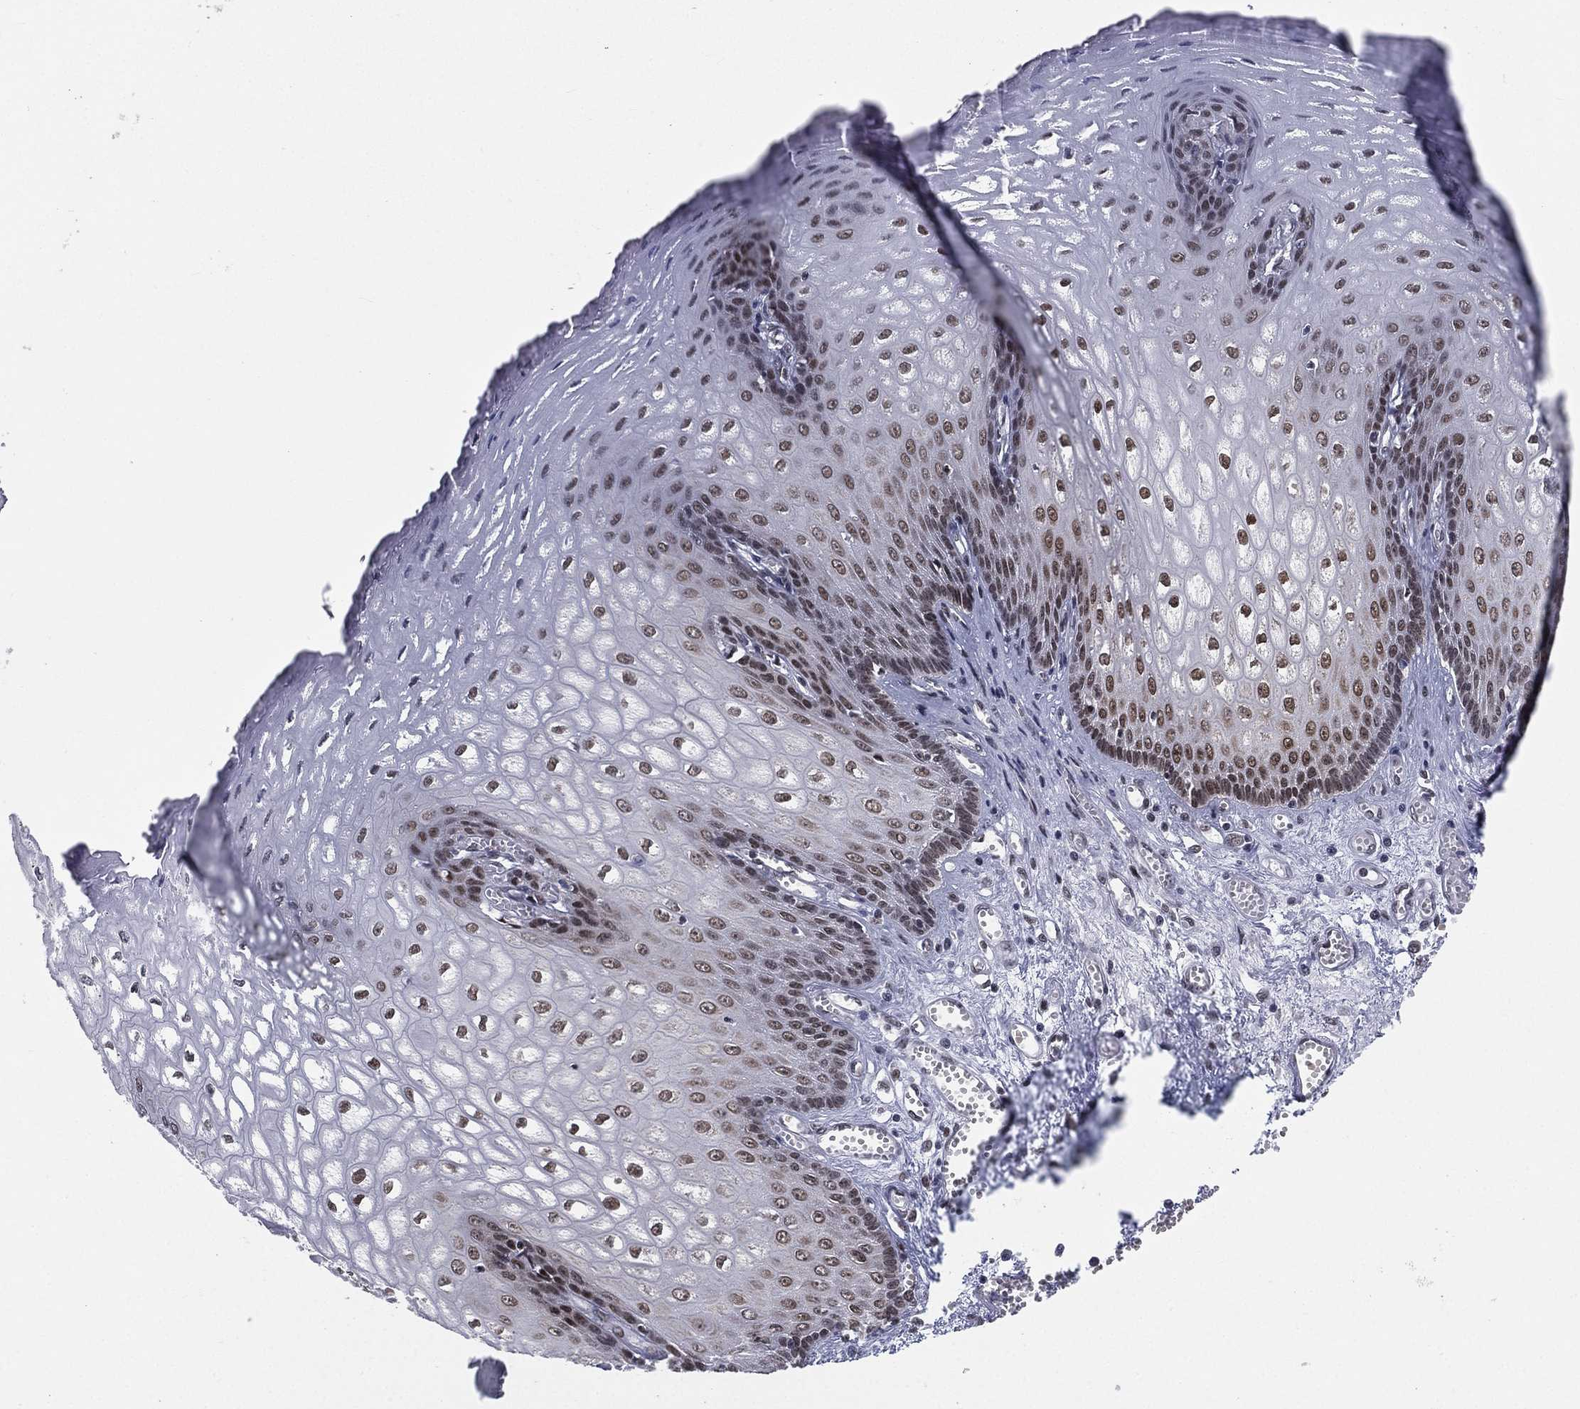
{"staining": {"intensity": "strong", "quantity": "<25%", "location": "nuclear"}, "tissue": "esophagus", "cell_type": "Squamous epithelial cells", "image_type": "normal", "snomed": [{"axis": "morphology", "description": "Normal tissue, NOS"}, {"axis": "topography", "description": "Esophagus"}], "caption": "A brown stain labels strong nuclear positivity of a protein in squamous epithelial cells of normal esophagus. Immunohistochemistry stains the protein in brown and the nuclei are stained blue.", "gene": "FUBP3", "patient": {"sex": "male", "age": 58}}